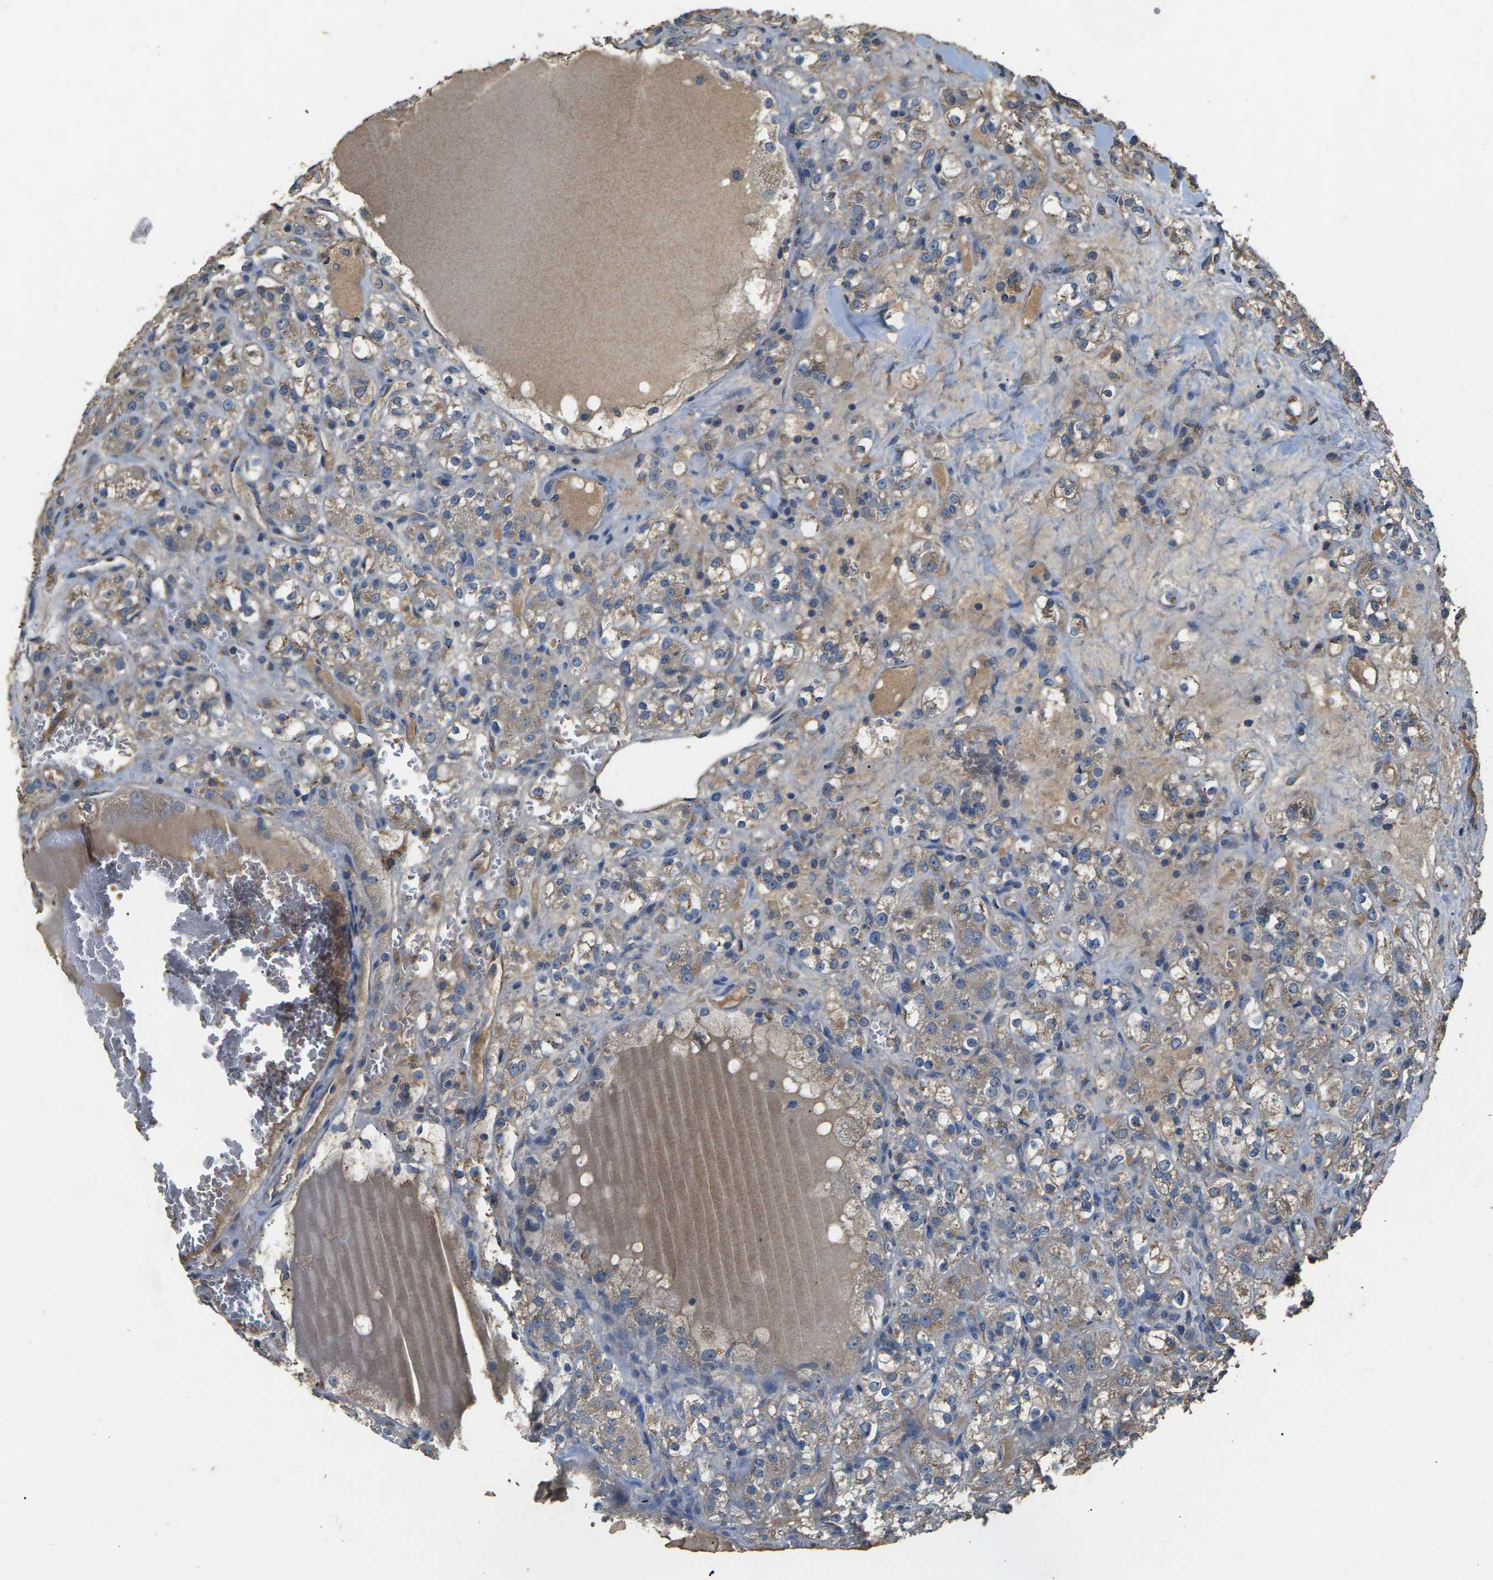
{"staining": {"intensity": "weak", "quantity": "25%-75%", "location": "cytoplasmic/membranous"}, "tissue": "renal cancer", "cell_type": "Tumor cells", "image_type": "cancer", "snomed": [{"axis": "morphology", "description": "Normal tissue, NOS"}, {"axis": "morphology", "description": "Adenocarcinoma, NOS"}, {"axis": "topography", "description": "Kidney"}], "caption": "DAB (3,3'-diaminobenzidine) immunohistochemical staining of adenocarcinoma (renal) demonstrates weak cytoplasmic/membranous protein expression in about 25%-75% of tumor cells.", "gene": "B4GAT1", "patient": {"sex": "male", "age": 61}}